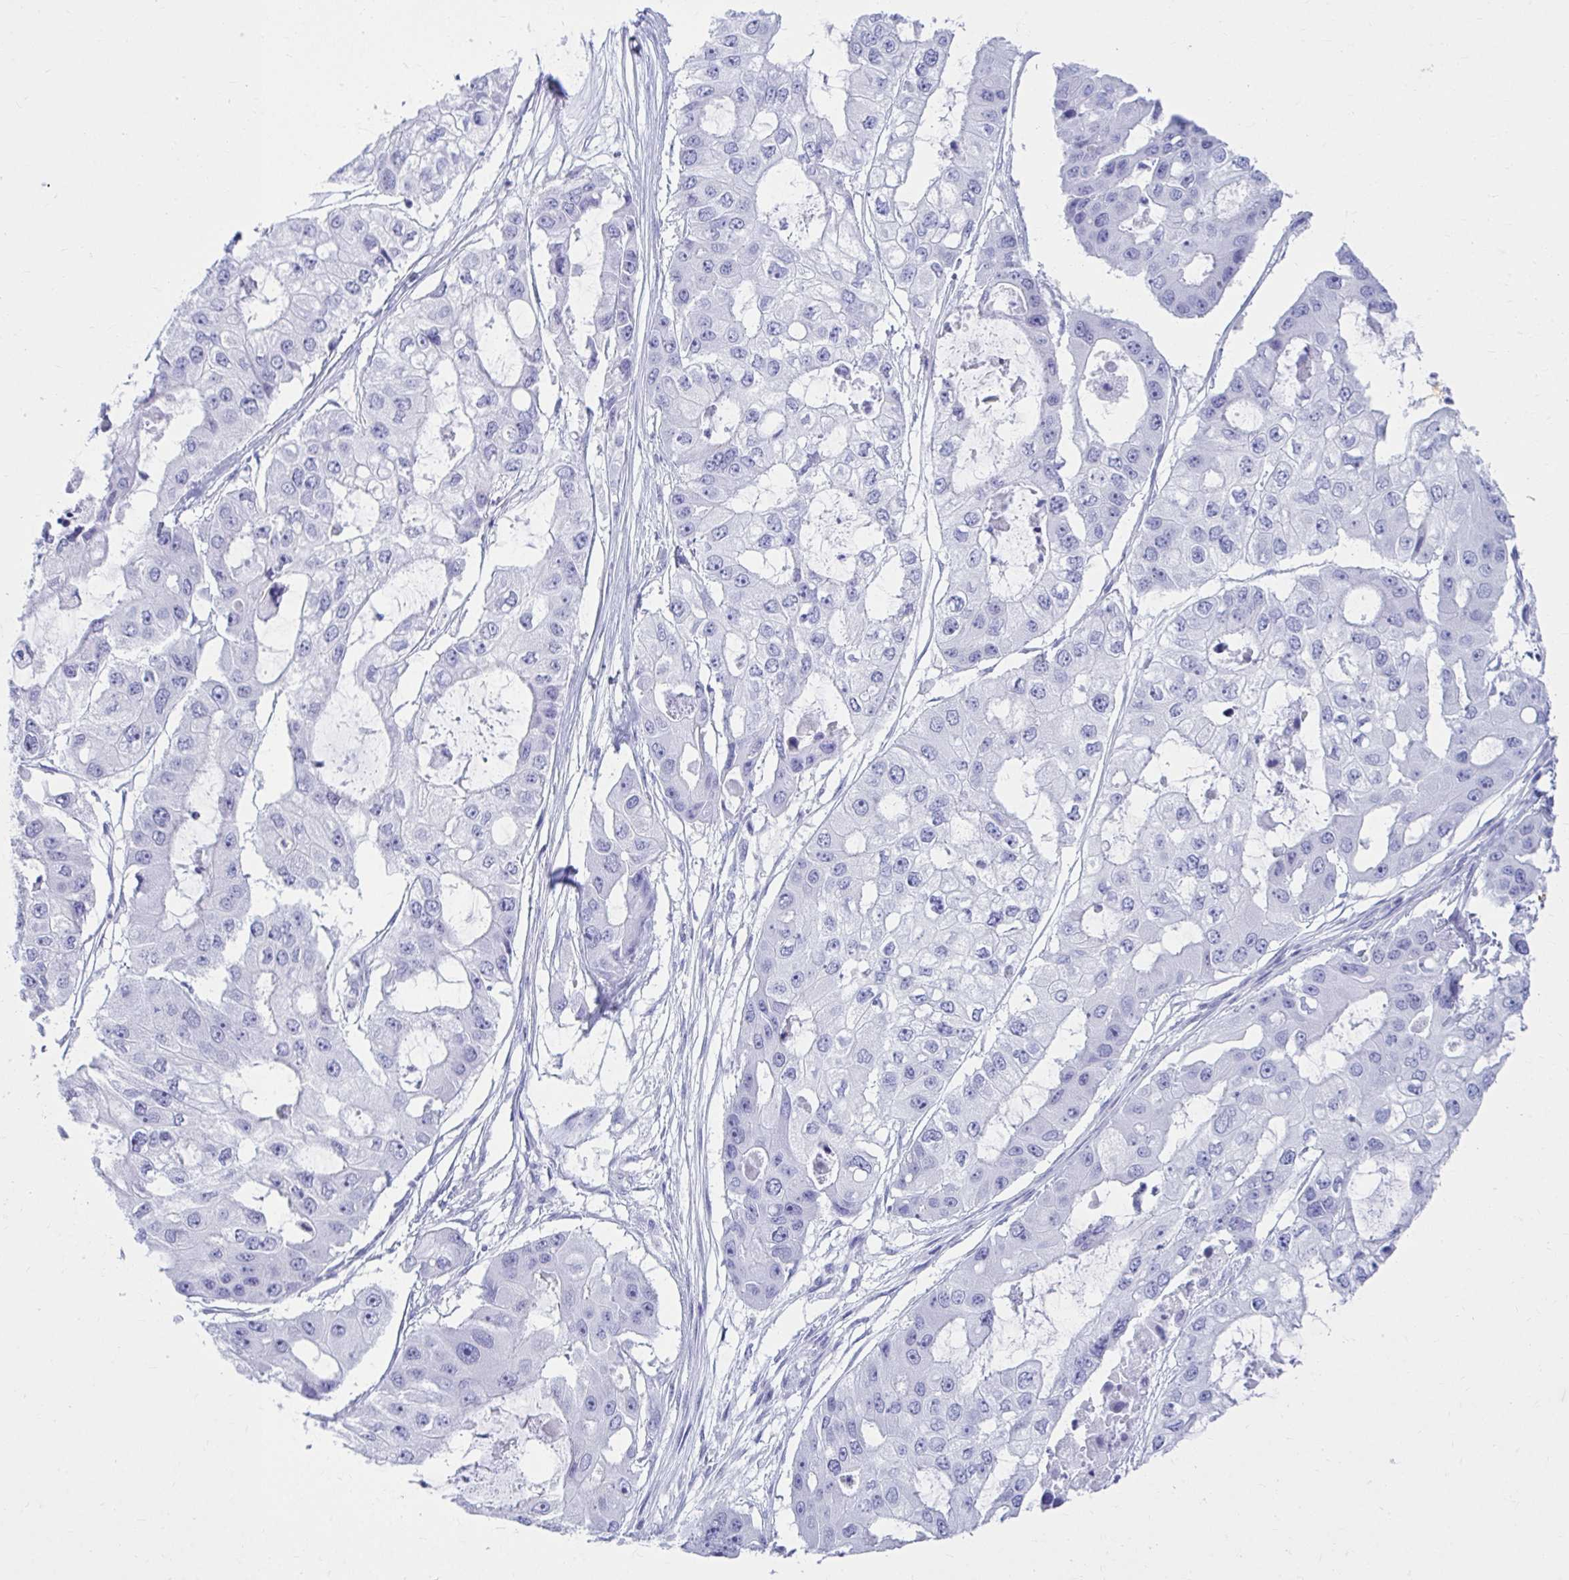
{"staining": {"intensity": "negative", "quantity": "none", "location": "none"}, "tissue": "ovarian cancer", "cell_type": "Tumor cells", "image_type": "cancer", "snomed": [{"axis": "morphology", "description": "Cystadenocarcinoma, serous, NOS"}, {"axis": "topography", "description": "Ovary"}], "caption": "A photomicrograph of human ovarian serous cystadenocarcinoma is negative for staining in tumor cells. (IHC, brightfield microscopy, high magnification).", "gene": "ATP4B", "patient": {"sex": "female", "age": 56}}